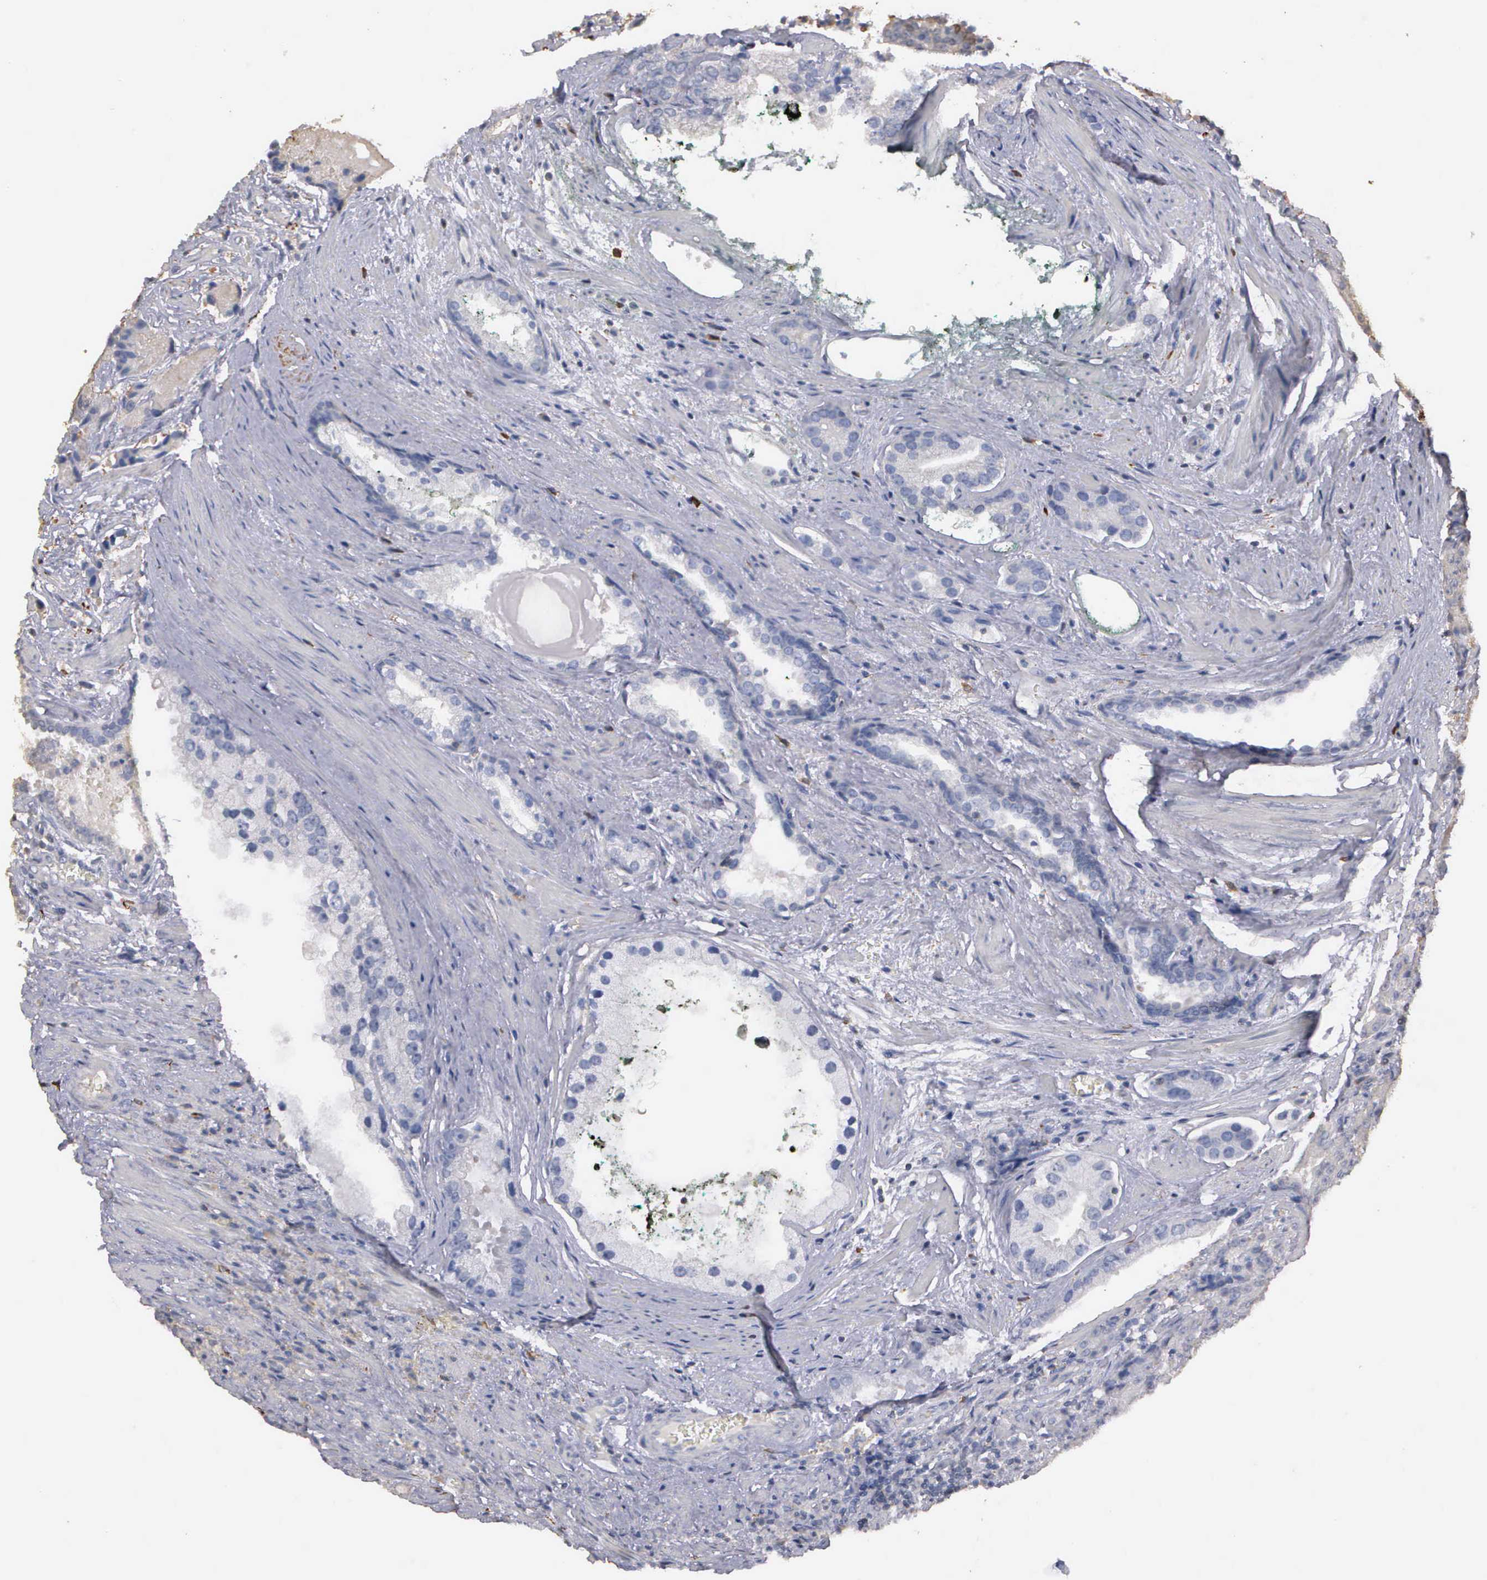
{"staining": {"intensity": "negative", "quantity": "none", "location": "none"}, "tissue": "prostate cancer", "cell_type": "Tumor cells", "image_type": "cancer", "snomed": [{"axis": "morphology", "description": "Adenocarcinoma, Medium grade"}, {"axis": "topography", "description": "Prostate"}], "caption": "Histopathology image shows no significant protein expression in tumor cells of prostate cancer.", "gene": "ENO3", "patient": {"sex": "male", "age": 70}}